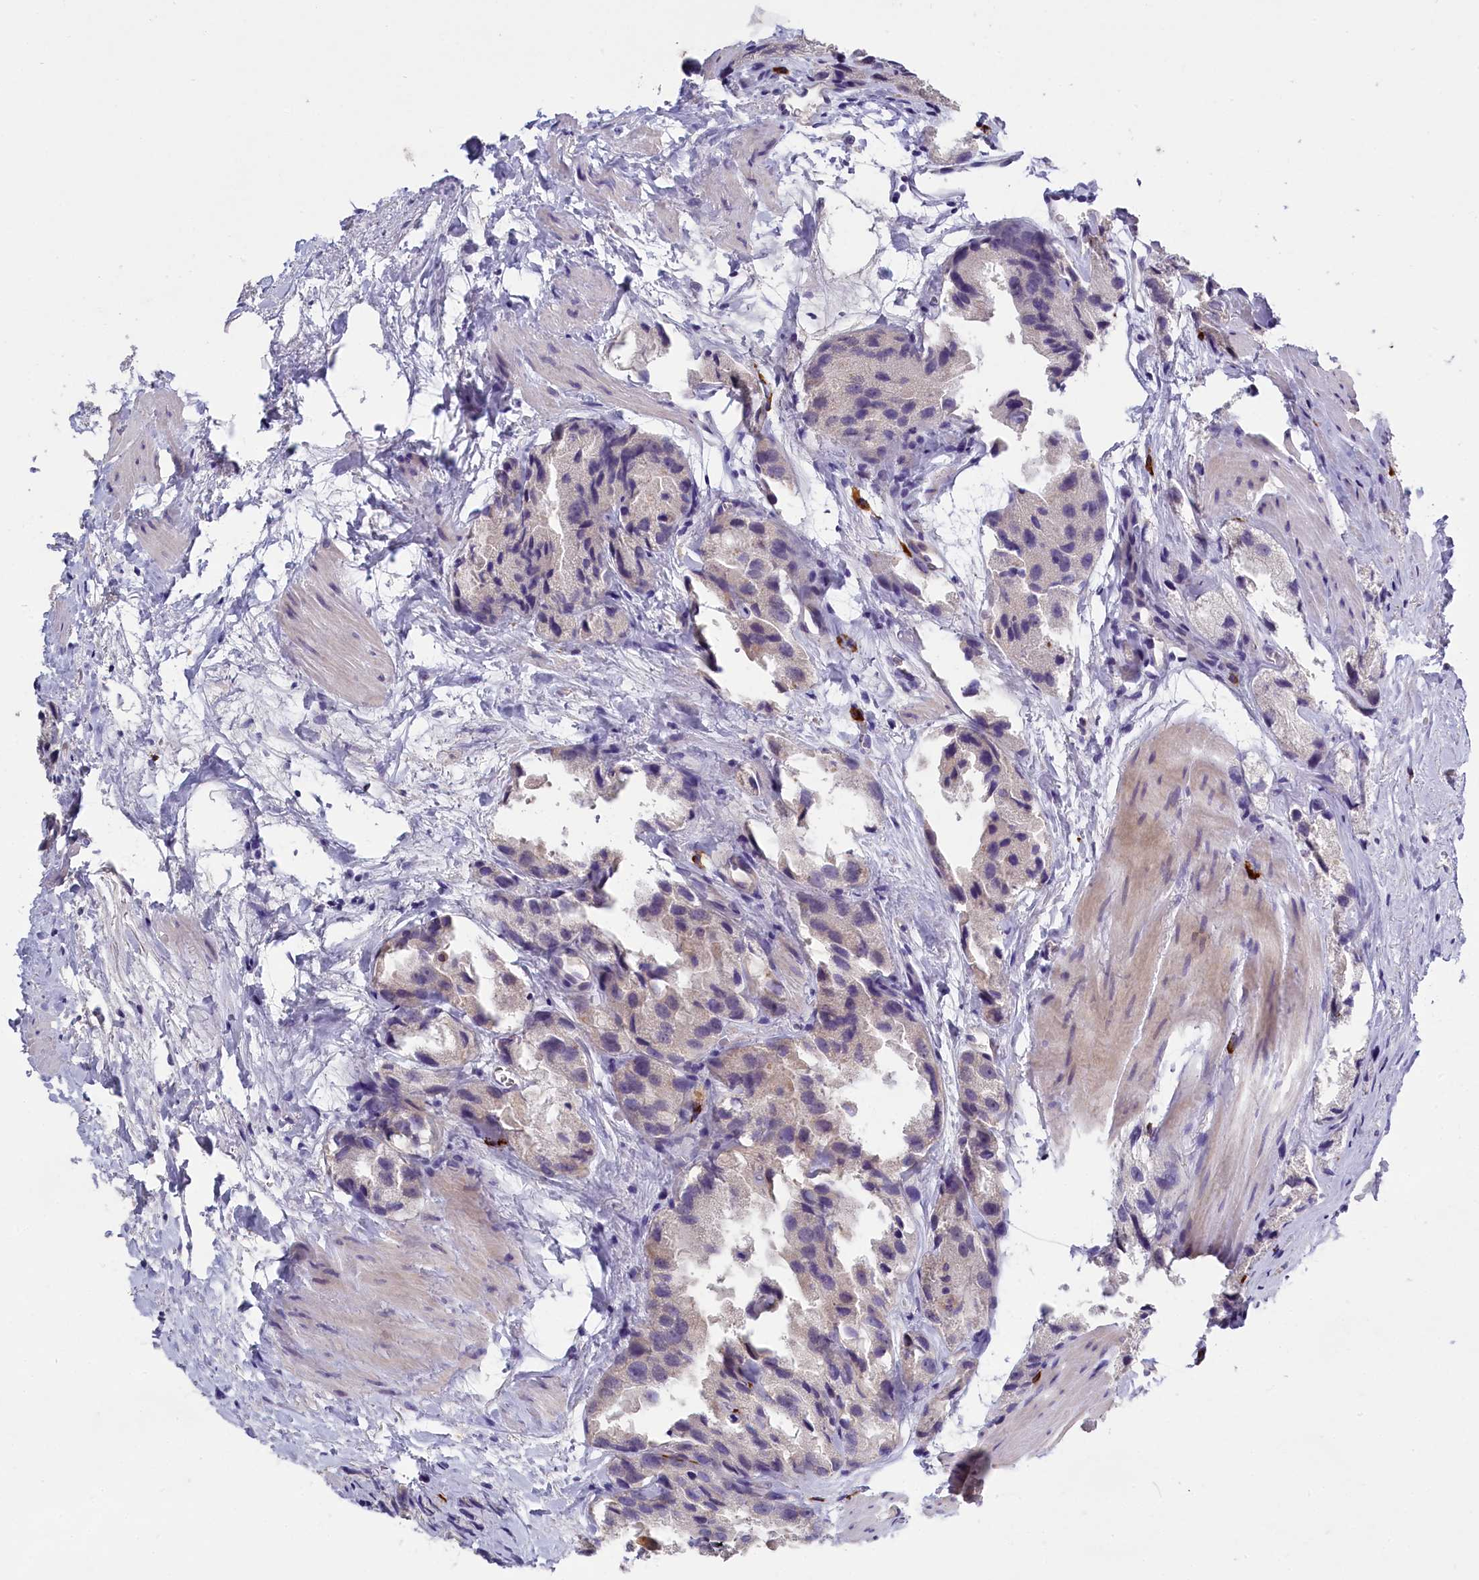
{"staining": {"intensity": "weak", "quantity": "<25%", "location": "cytoplasmic/membranous"}, "tissue": "prostate cancer", "cell_type": "Tumor cells", "image_type": "cancer", "snomed": [{"axis": "morphology", "description": "Adenocarcinoma, High grade"}, {"axis": "topography", "description": "Prostate"}], "caption": "Immunohistochemistry (IHC) image of adenocarcinoma (high-grade) (prostate) stained for a protein (brown), which demonstrates no expression in tumor cells.", "gene": "ENPP6", "patient": {"sex": "male", "age": 66}}